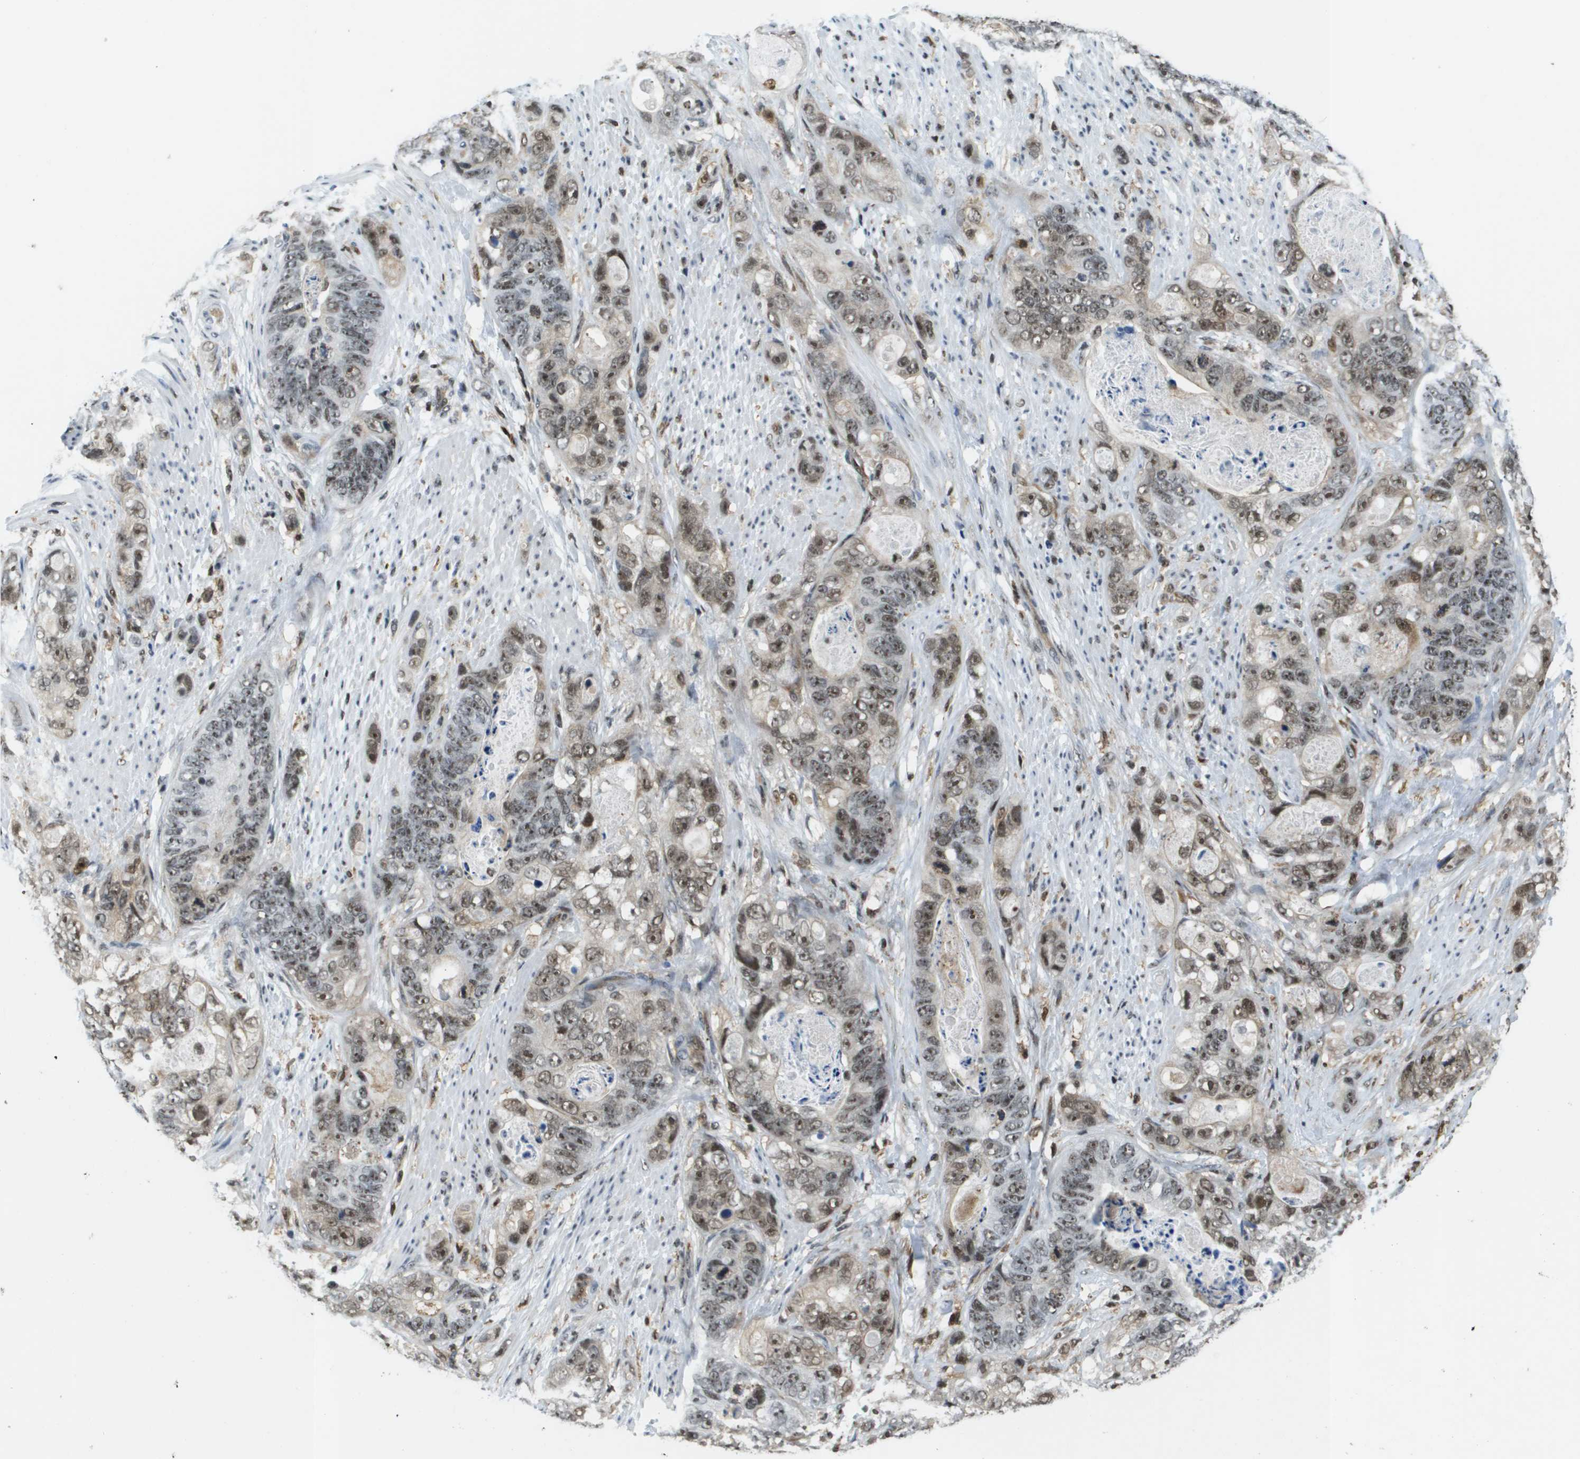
{"staining": {"intensity": "weak", "quantity": ">75%", "location": "nuclear"}, "tissue": "stomach cancer", "cell_type": "Tumor cells", "image_type": "cancer", "snomed": [{"axis": "morphology", "description": "Adenocarcinoma, NOS"}, {"axis": "topography", "description": "Stomach"}], "caption": "This is a micrograph of IHC staining of stomach cancer (adenocarcinoma), which shows weak staining in the nuclear of tumor cells.", "gene": "EP400", "patient": {"sex": "female", "age": 89}}